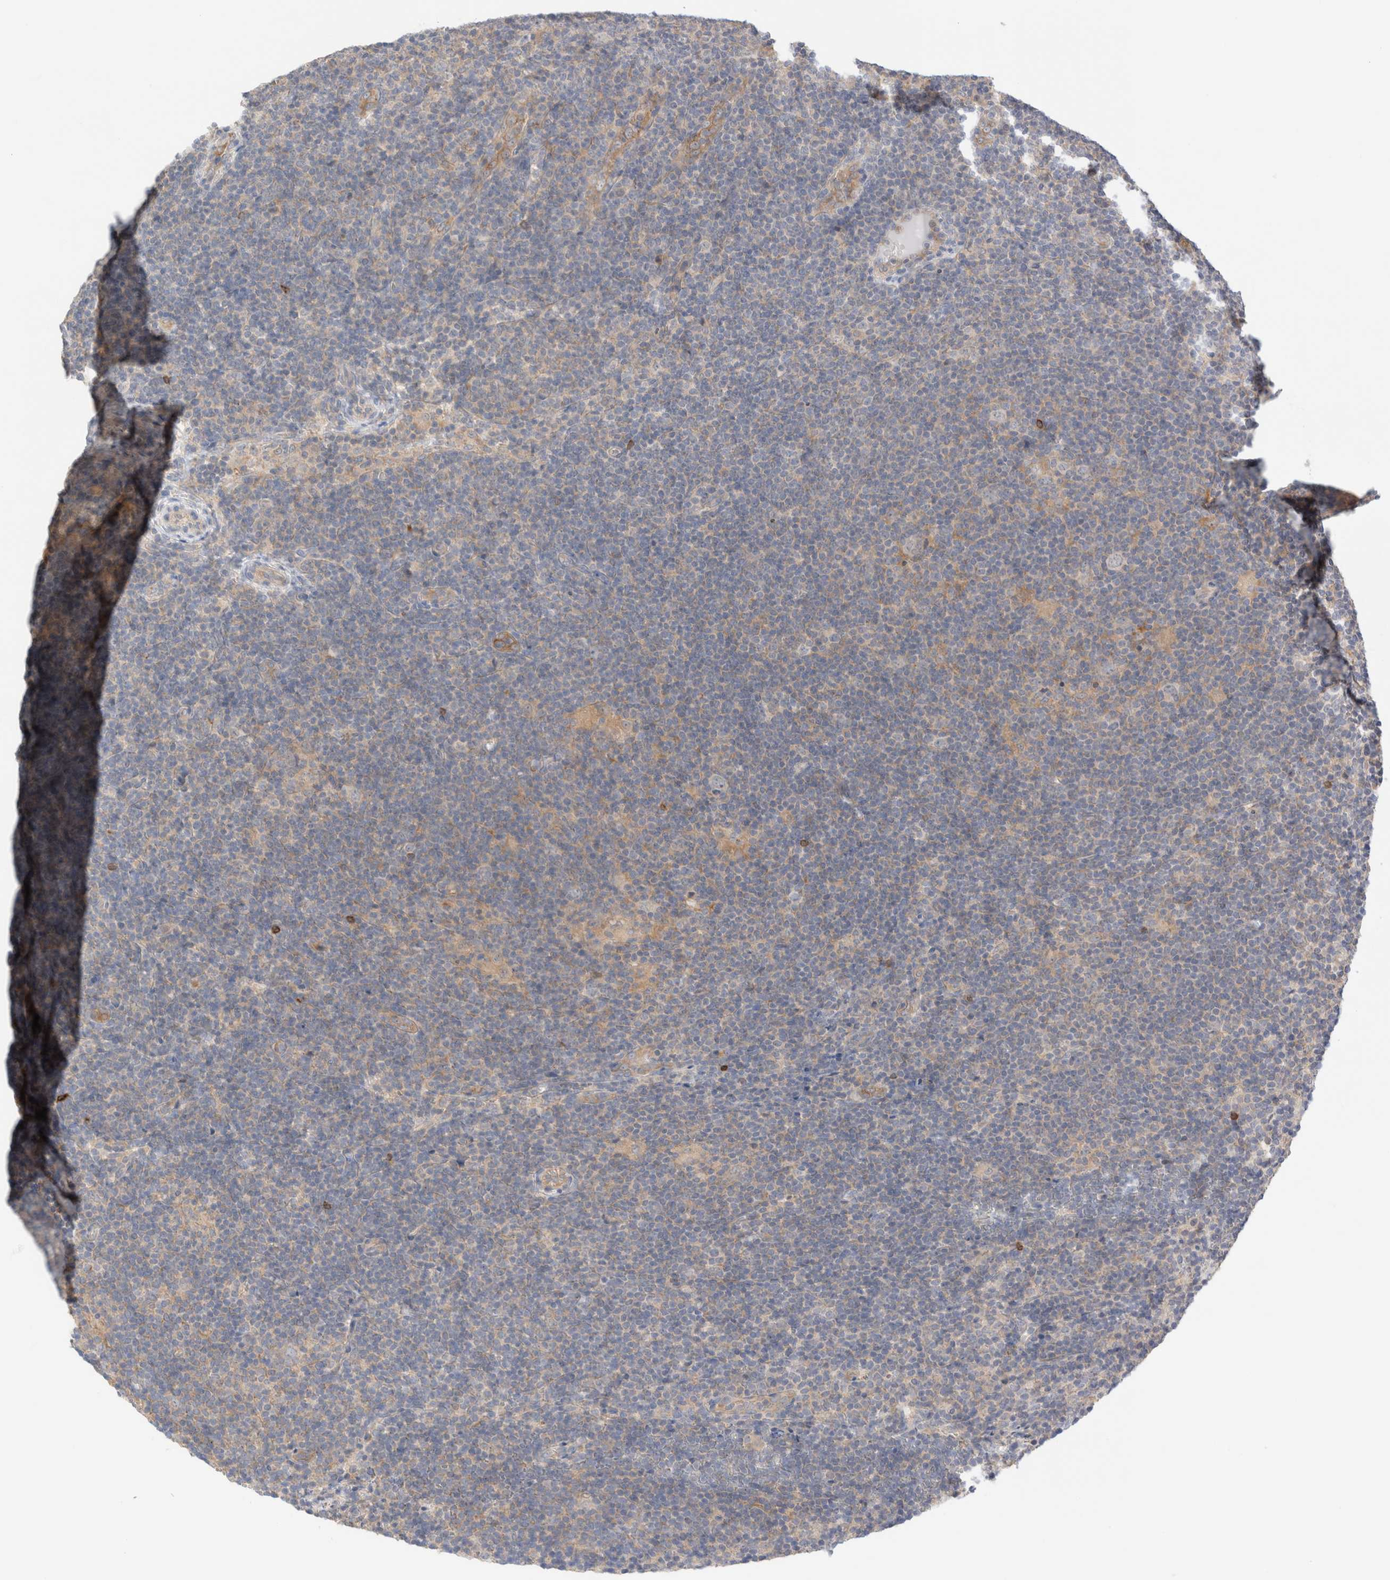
{"staining": {"intensity": "negative", "quantity": "none", "location": "none"}, "tissue": "lymphoma", "cell_type": "Tumor cells", "image_type": "cancer", "snomed": [{"axis": "morphology", "description": "Hodgkin's disease, NOS"}, {"axis": "topography", "description": "Lymph node"}], "caption": "Immunohistochemical staining of Hodgkin's disease displays no significant positivity in tumor cells.", "gene": "SDR16C5", "patient": {"sex": "female", "age": 57}}